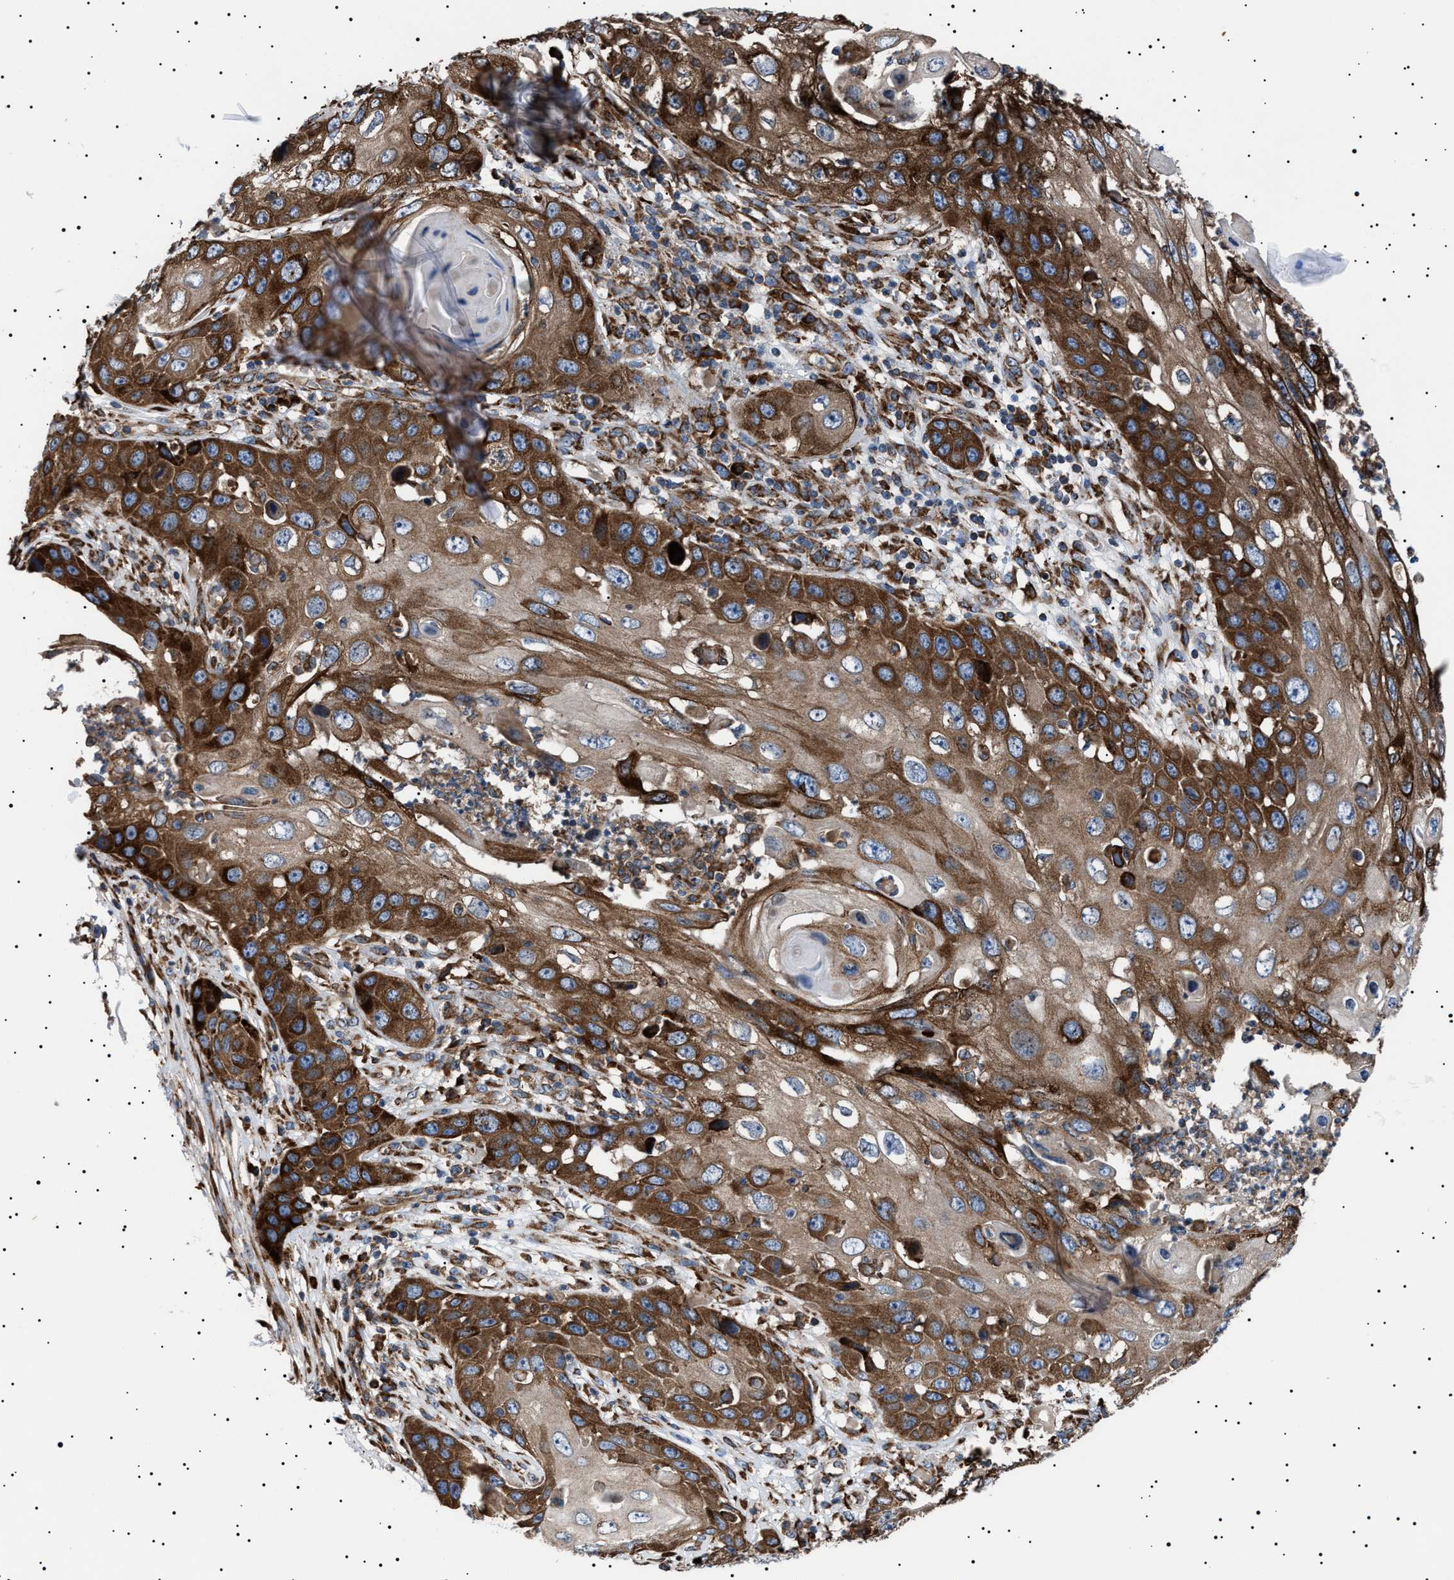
{"staining": {"intensity": "strong", "quantity": ">75%", "location": "cytoplasmic/membranous"}, "tissue": "skin cancer", "cell_type": "Tumor cells", "image_type": "cancer", "snomed": [{"axis": "morphology", "description": "Squamous cell carcinoma, NOS"}, {"axis": "topography", "description": "Skin"}], "caption": "A micrograph showing strong cytoplasmic/membranous expression in about >75% of tumor cells in skin squamous cell carcinoma, as visualized by brown immunohistochemical staining.", "gene": "TOP1MT", "patient": {"sex": "male", "age": 55}}